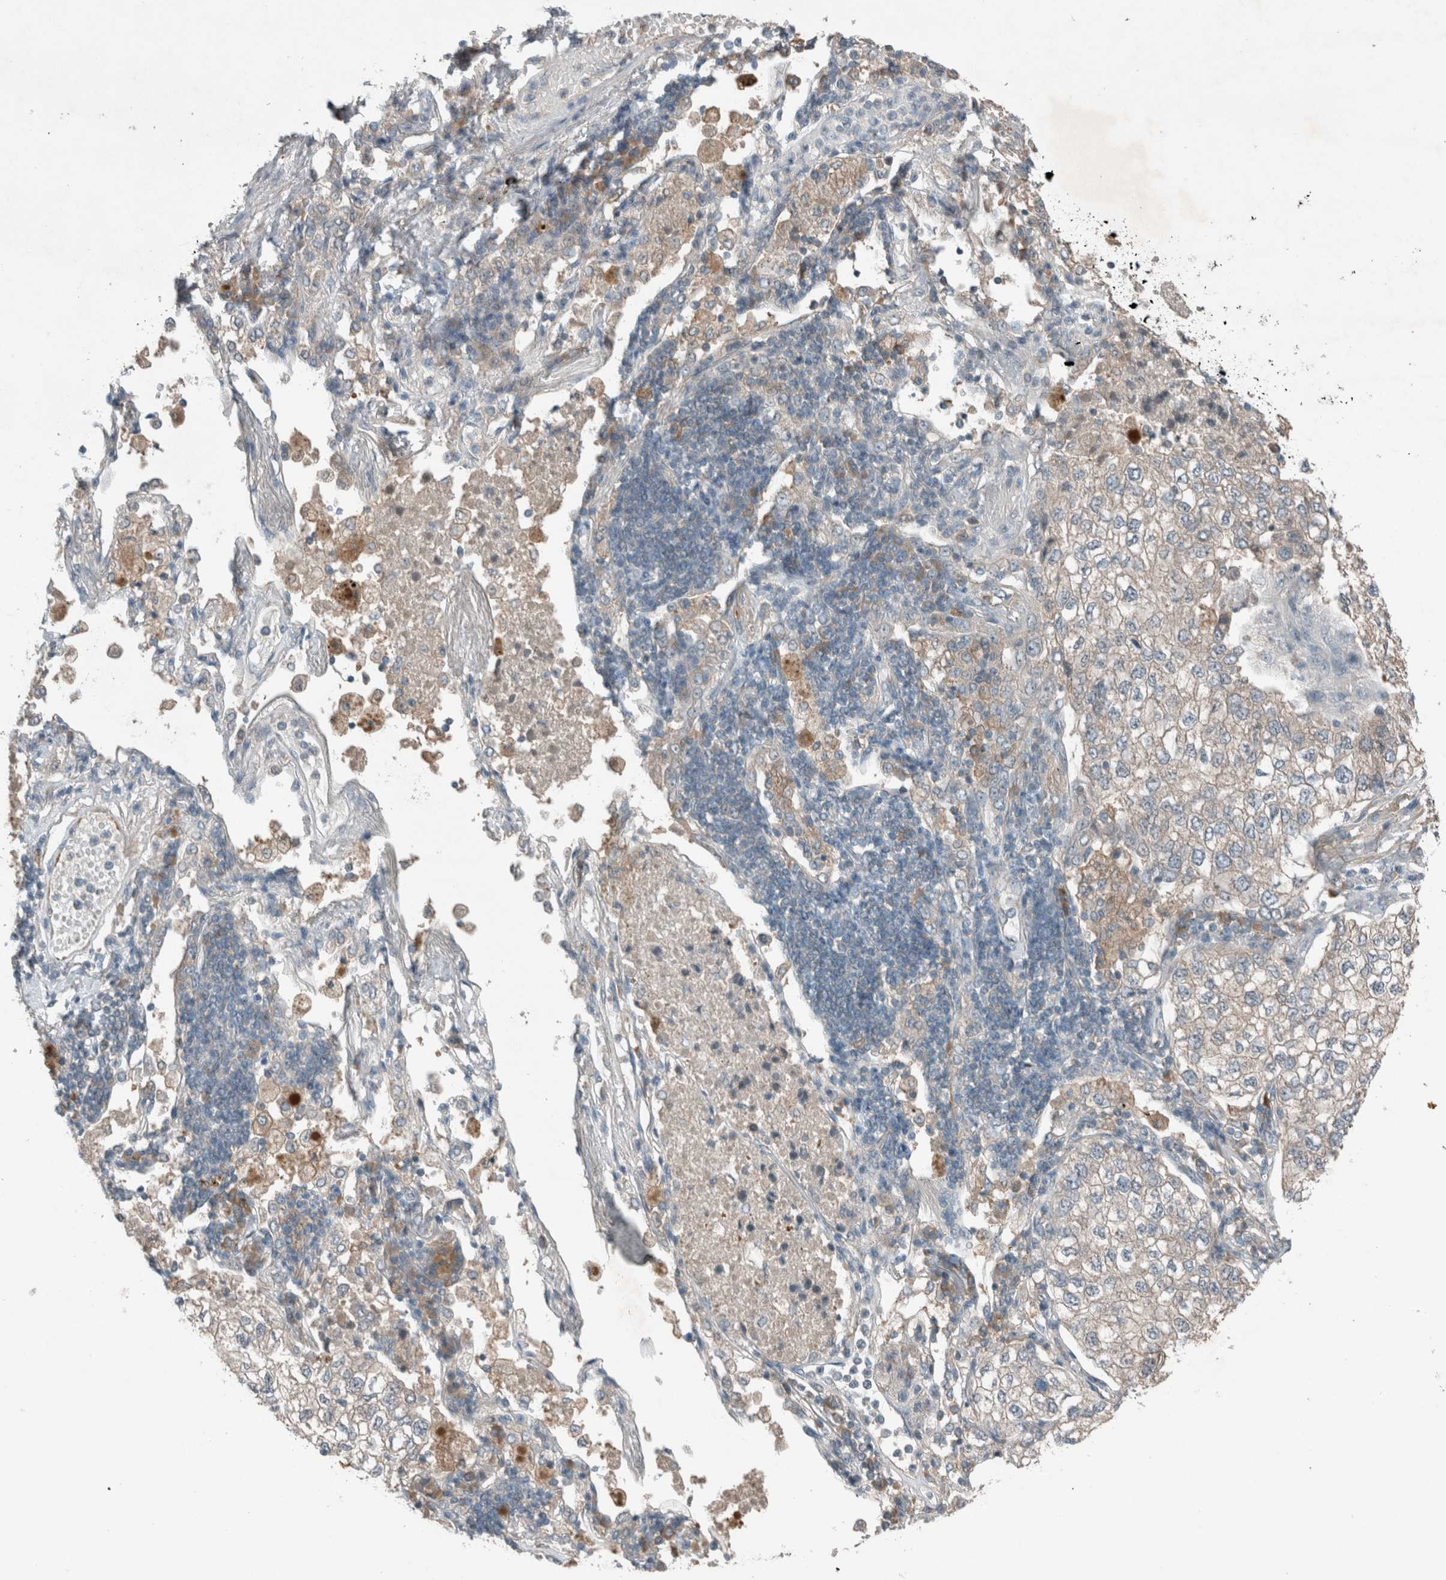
{"staining": {"intensity": "negative", "quantity": "none", "location": "none"}, "tissue": "lung cancer", "cell_type": "Tumor cells", "image_type": "cancer", "snomed": [{"axis": "morphology", "description": "Adenocarcinoma, NOS"}, {"axis": "topography", "description": "Lung"}], "caption": "The immunohistochemistry image has no significant positivity in tumor cells of lung cancer (adenocarcinoma) tissue.", "gene": "RALGDS", "patient": {"sex": "male", "age": 63}}